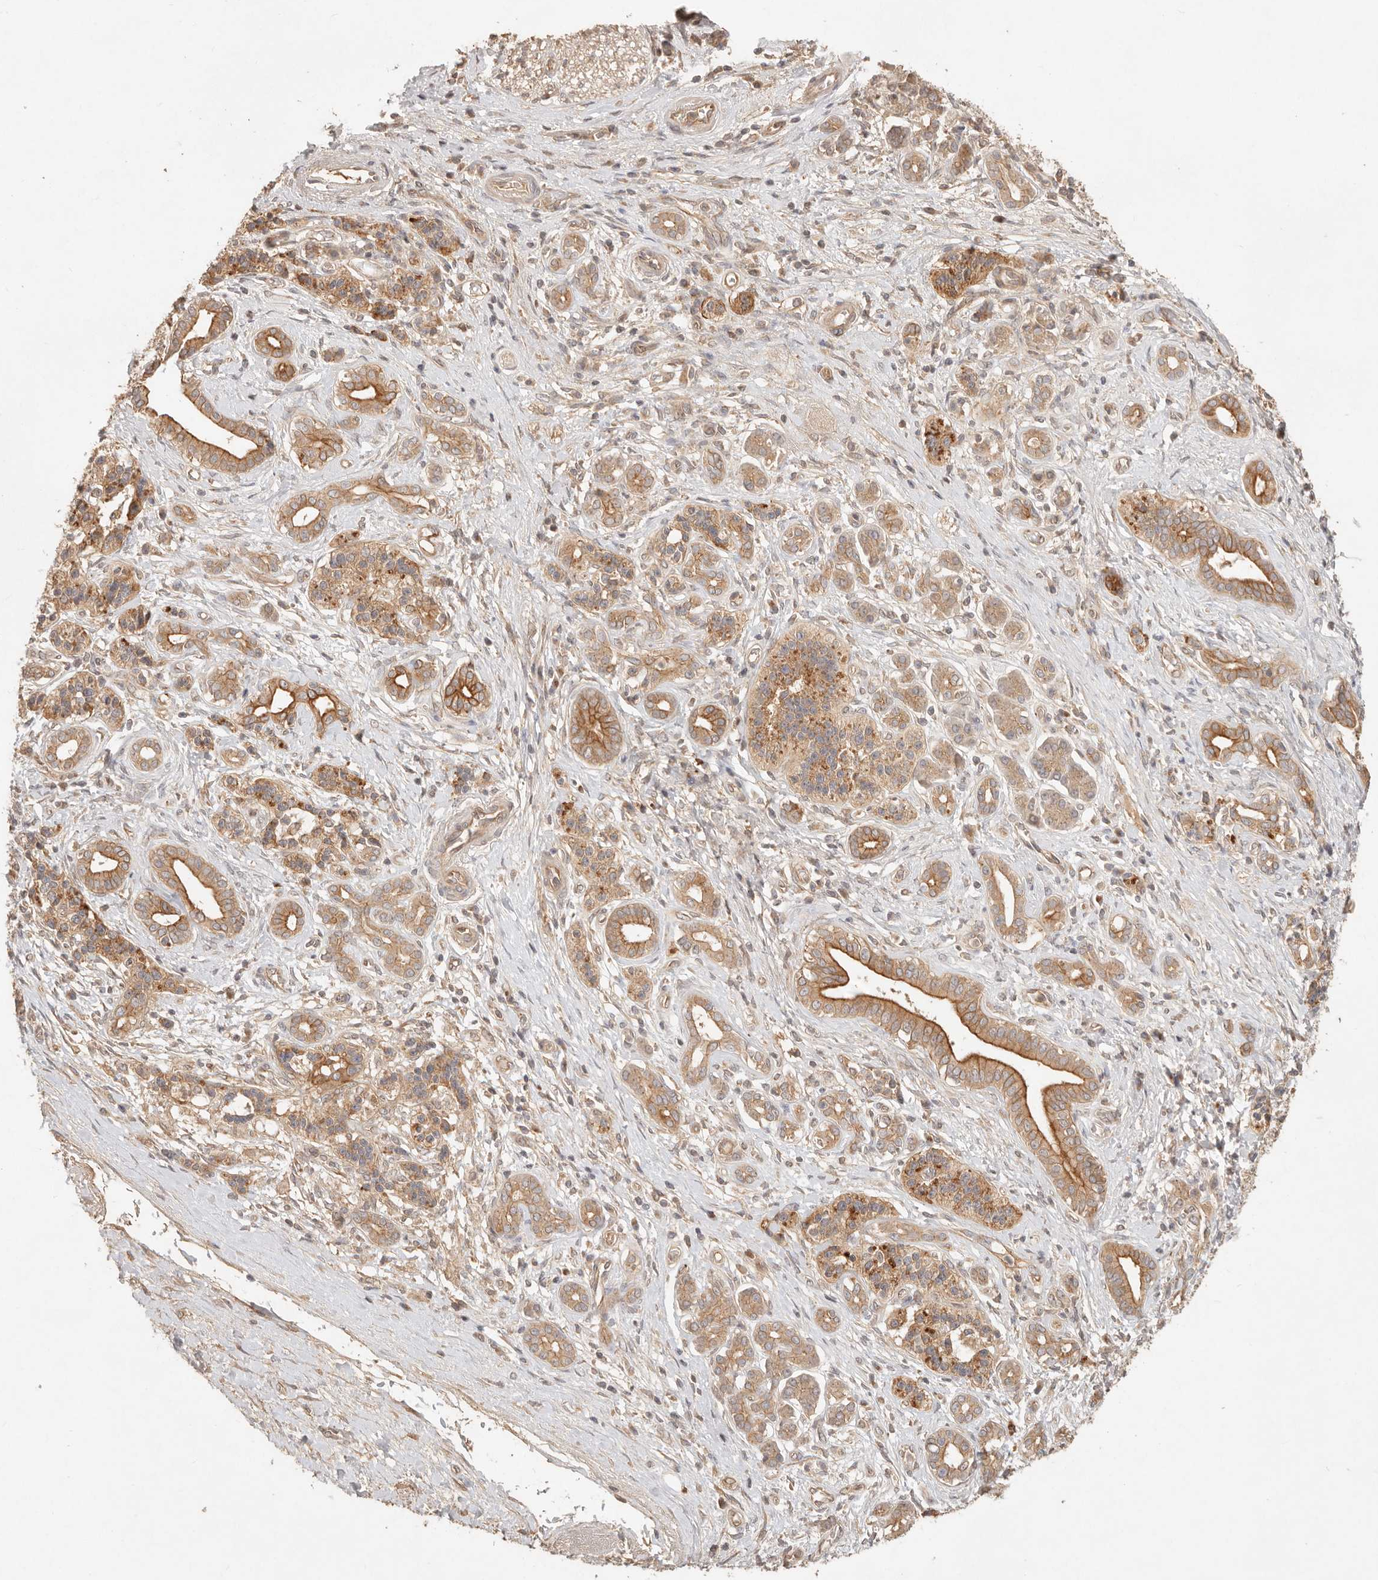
{"staining": {"intensity": "moderate", "quantity": ">75%", "location": "cytoplasmic/membranous"}, "tissue": "pancreatic cancer", "cell_type": "Tumor cells", "image_type": "cancer", "snomed": [{"axis": "morphology", "description": "Adenocarcinoma, NOS"}, {"axis": "topography", "description": "Pancreas"}], "caption": "High-power microscopy captured an IHC image of pancreatic cancer, revealing moderate cytoplasmic/membranous staining in approximately >75% of tumor cells. (DAB (3,3'-diaminobenzidine) IHC with brightfield microscopy, high magnification).", "gene": "HECTD3", "patient": {"sex": "male", "age": 78}}